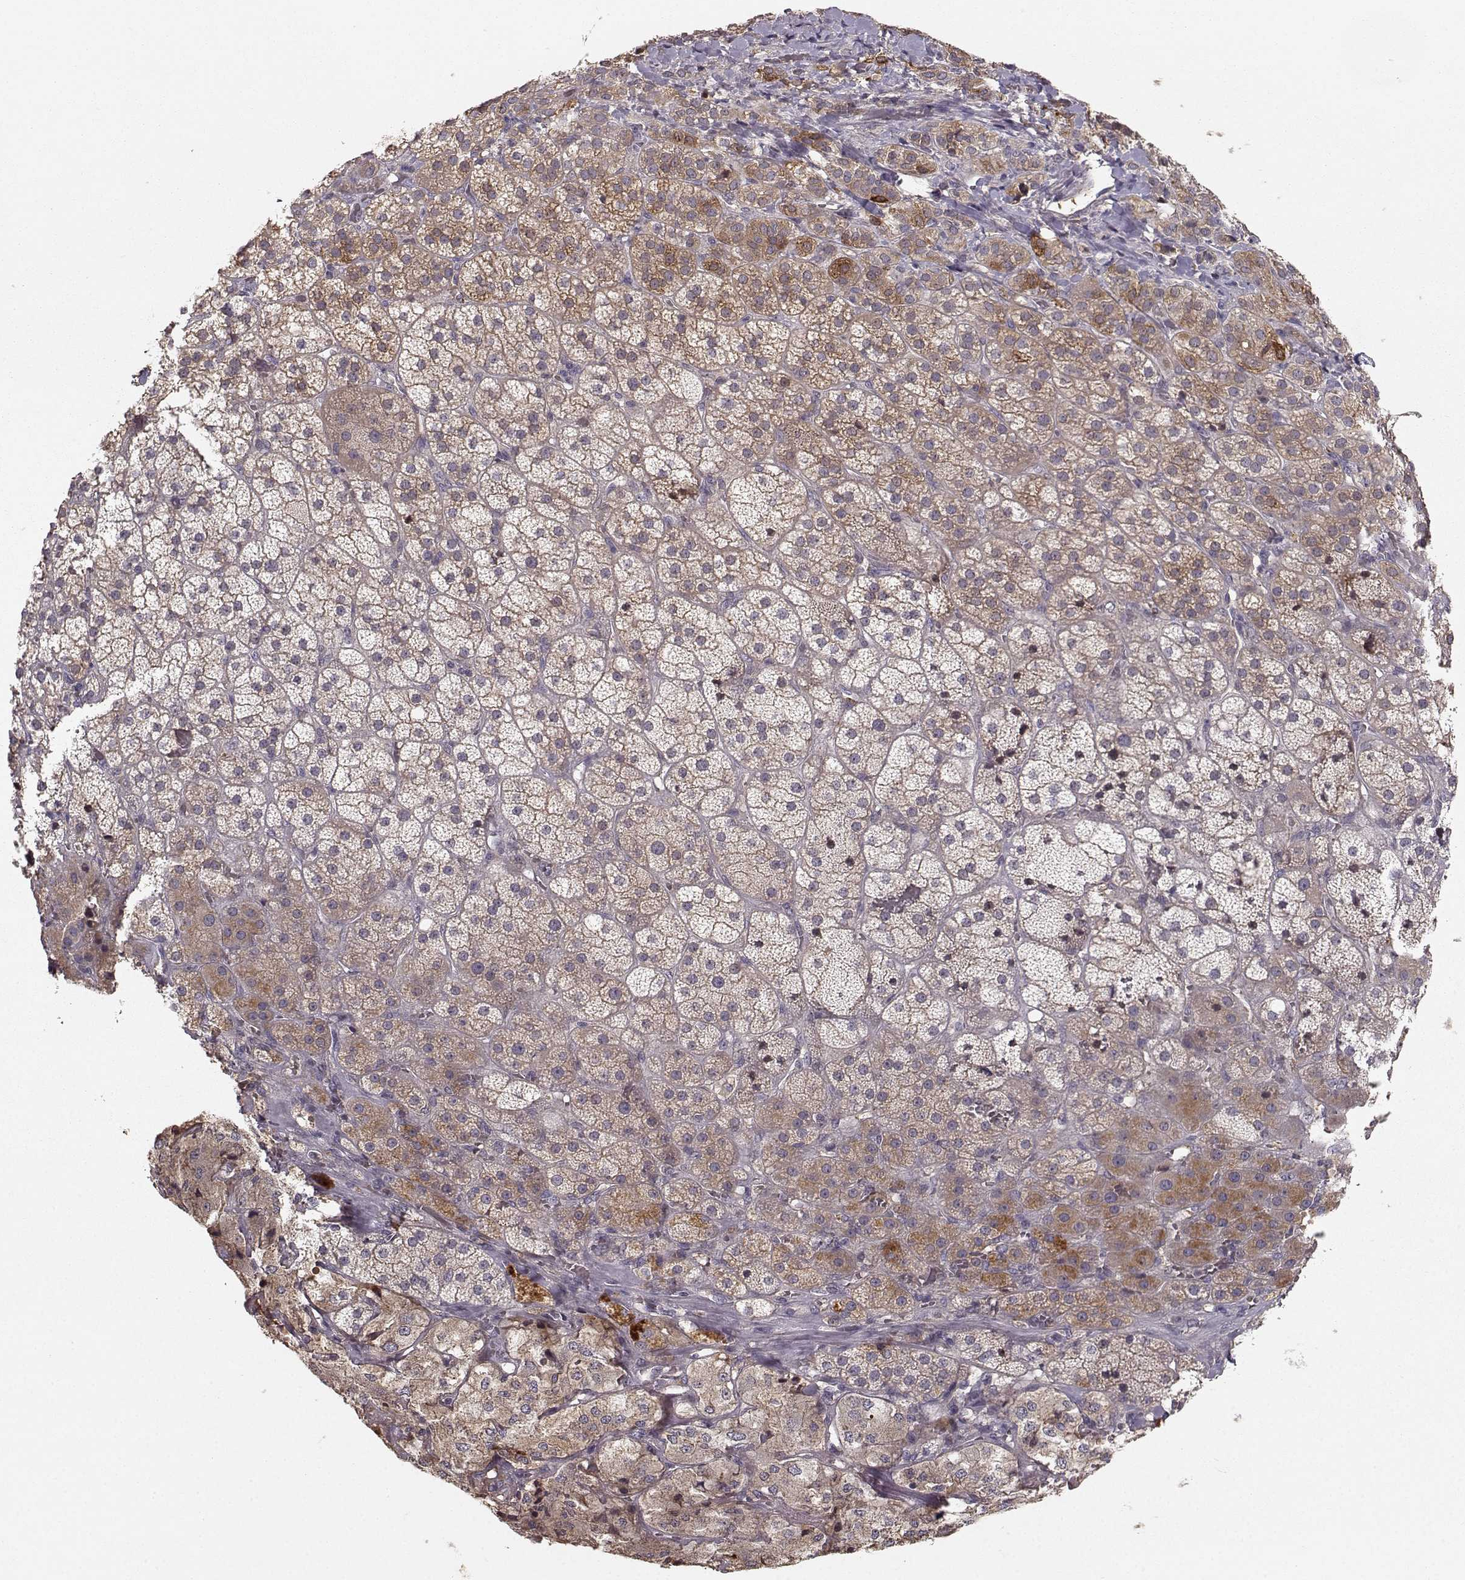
{"staining": {"intensity": "moderate", "quantity": "25%-75%", "location": "cytoplasmic/membranous"}, "tissue": "adrenal gland", "cell_type": "Glandular cells", "image_type": "normal", "snomed": [{"axis": "morphology", "description": "Normal tissue, NOS"}, {"axis": "topography", "description": "Adrenal gland"}], "caption": "Immunohistochemistry (IHC) staining of unremarkable adrenal gland, which displays medium levels of moderate cytoplasmic/membranous staining in about 25%-75% of glandular cells indicating moderate cytoplasmic/membranous protein expression. The staining was performed using DAB (3,3'-diaminobenzidine) (brown) for protein detection and nuclei were counterstained in hematoxylin (blue).", "gene": "WNT6", "patient": {"sex": "male", "age": 57}}